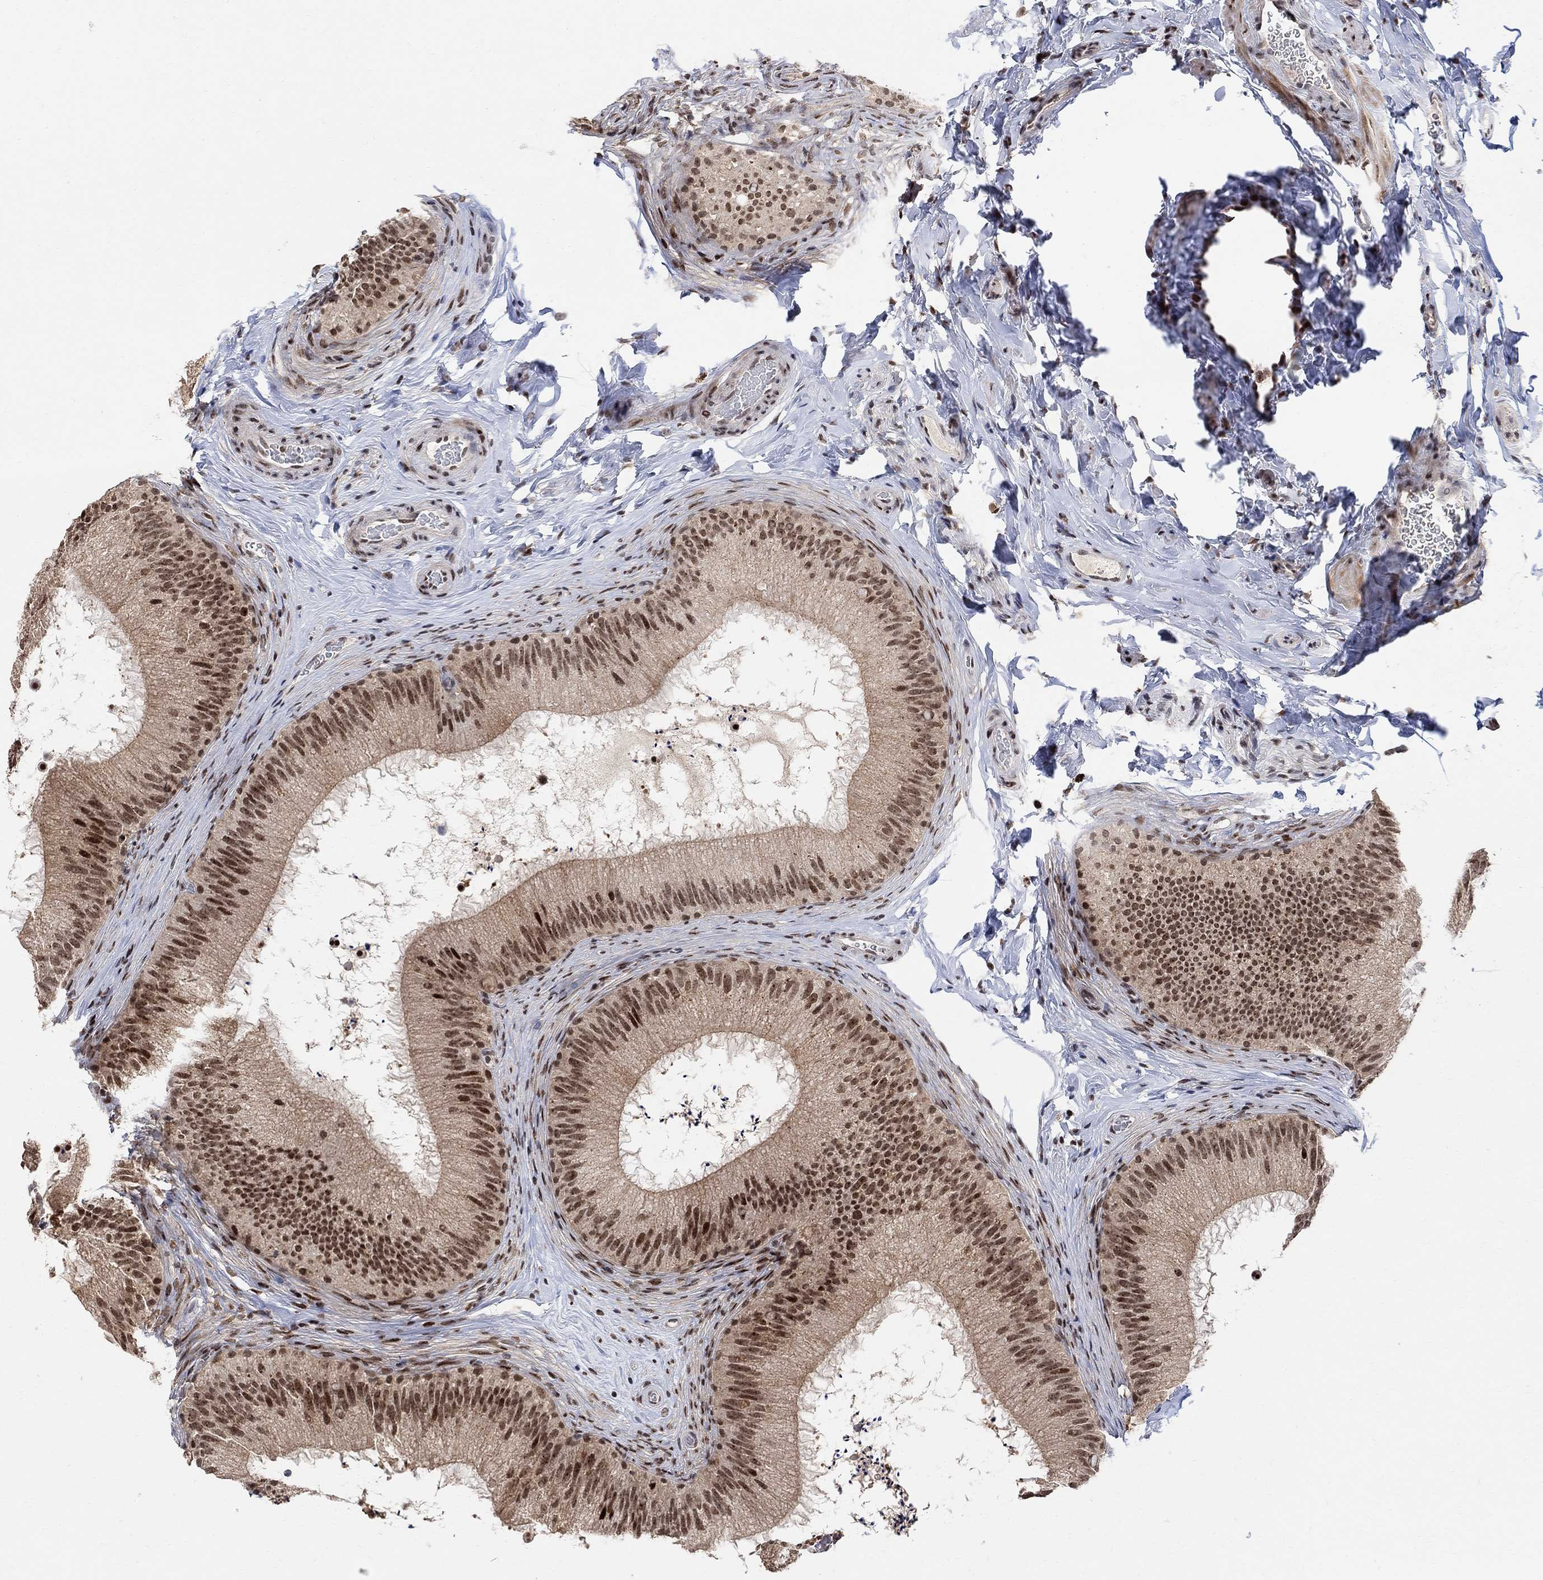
{"staining": {"intensity": "strong", "quantity": ">75%", "location": "nuclear"}, "tissue": "epididymis", "cell_type": "Glandular cells", "image_type": "normal", "snomed": [{"axis": "morphology", "description": "Normal tissue, NOS"}, {"axis": "topography", "description": "Epididymis"}], "caption": "This micrograph exhibits immunohistochemistry (IHC) staining of benign epididymis, with high strong nuclear staining in approximately >75% of glandular cells.", "gene": "E4F1", "patient": {"sex": "male", "age": 32}}